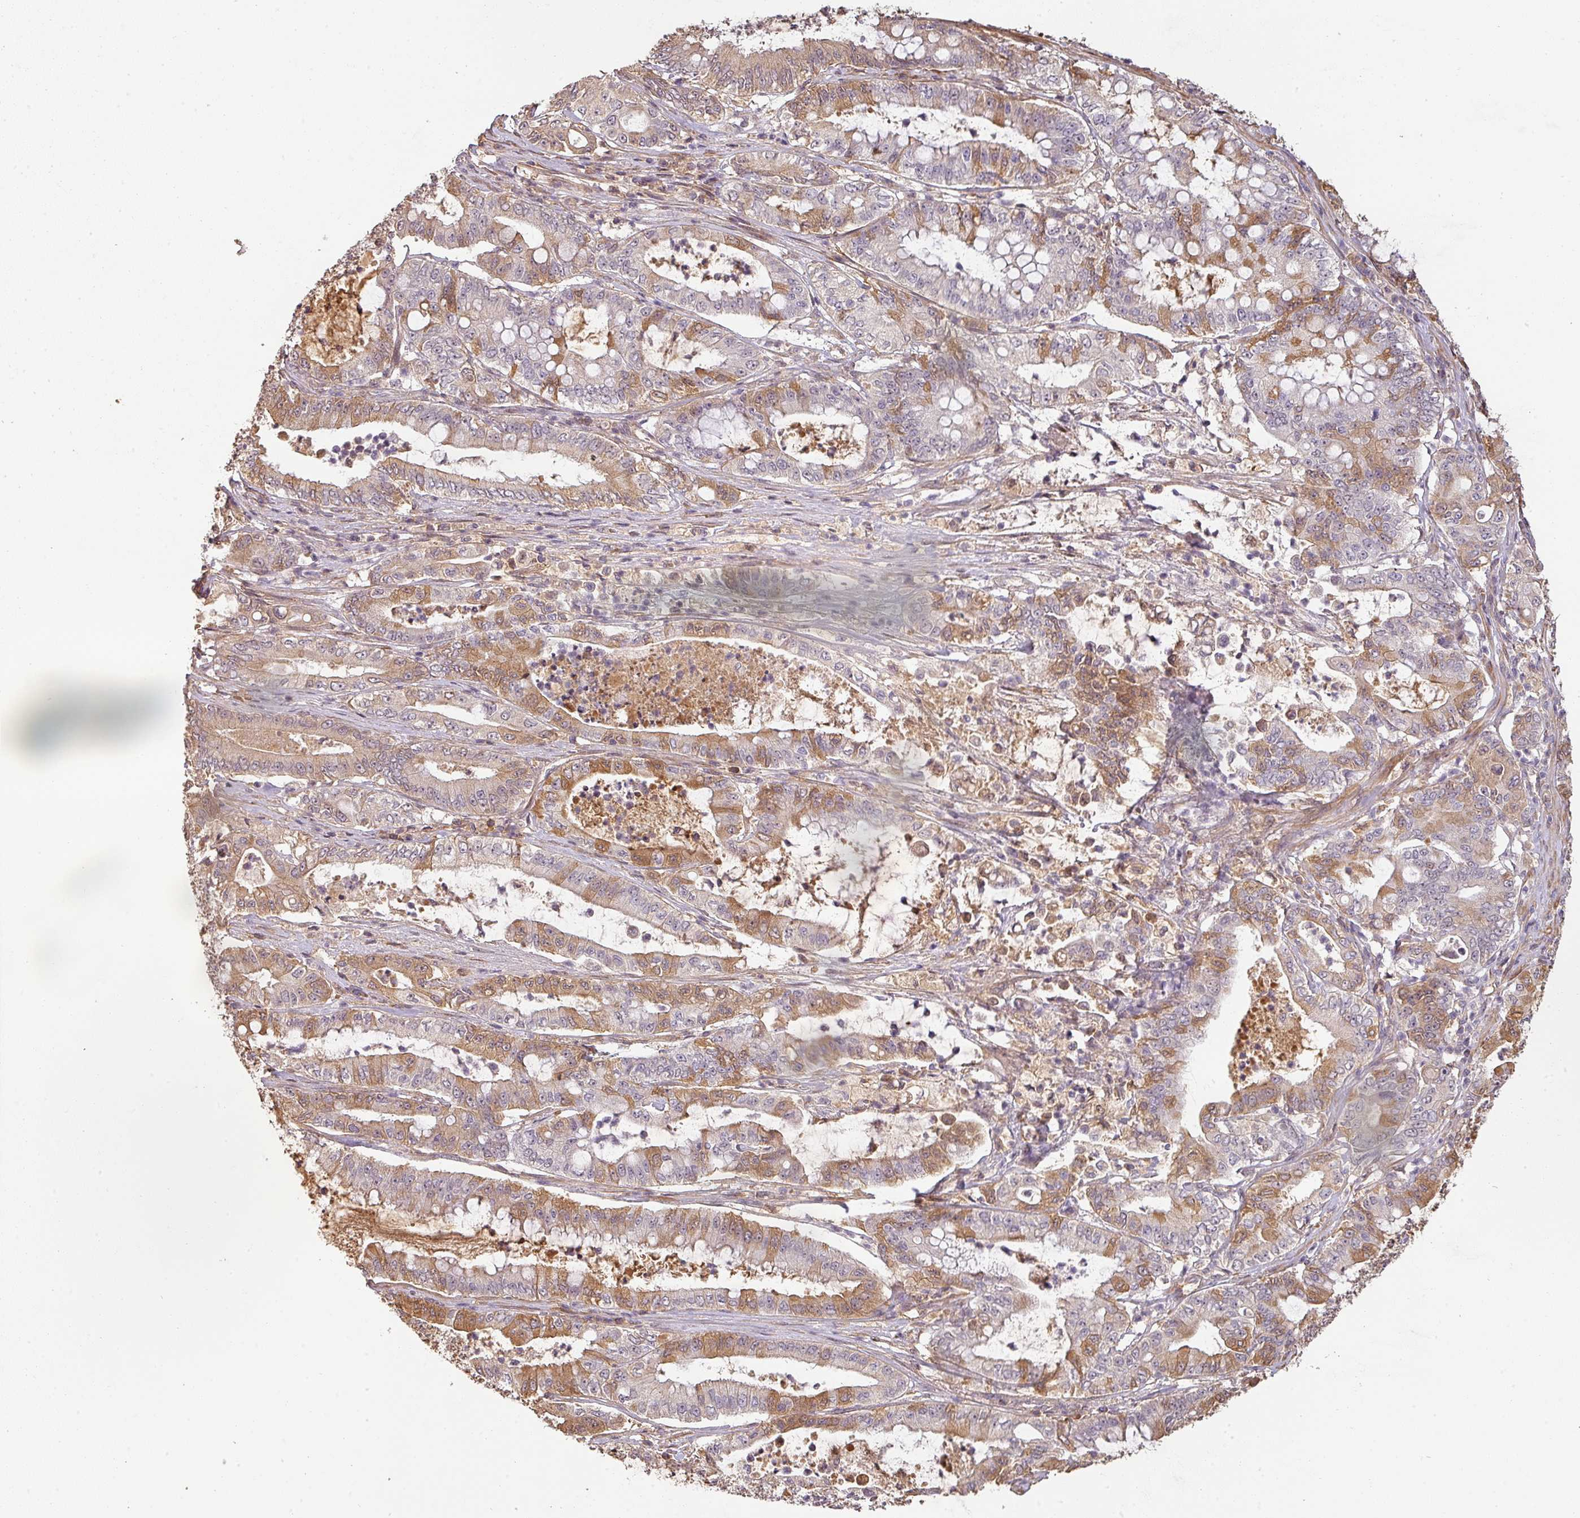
{"staining": {"intensity": "moderate", "quantity": "<25%", "location": "cytoplasmic/membranous"}, "tissue": "pancreatic cancer", "cell_type": "Tumor cells", "image_type": "cancer", "snomed": [{"axis": "morphology", "description": "Adenocarcinoma, NOS"}, {"axis": "topography", "description": "Pancreas"}], "caption": "Pancreatic adenocarcinoma stained for a protein exhibits moderate cytoplasmic/membranous positivity in tumor cells. (DAB (3,3'-diaminobenzidine) = brown stain, brightfield microscopy at high magnification).", "gene": "BPIFB3", "patient": {"sex": "male", "age": 71}}